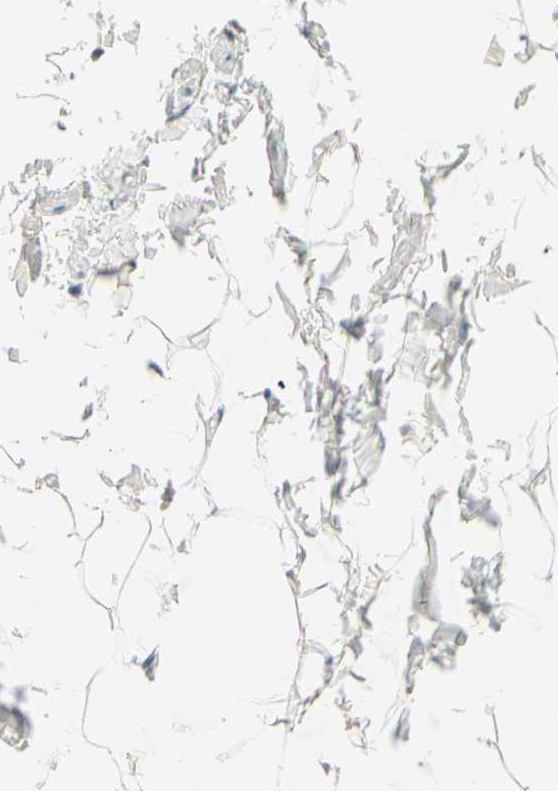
{"staining": {"intensity": "negative", "quantity": "none", "location": "none"}, "tissue": "adipose tissue", "cell_type": "Adipocytes", "image_type": "normal", "snomed": [{"axis": "morphology", "description": "Normal tissue, NOS"}, {"axis": "topography", "description": "Vascular tissue"}], "caption": "DAB (3,3'-diaminobenzidine) immunohistochemical staining of normal adipose tissue exhibits no significant staining in adipocytes. Nuclei are stained in blue.", "gene": "ZSCAN12", "patient": {"sex": "male", "age": 41}}